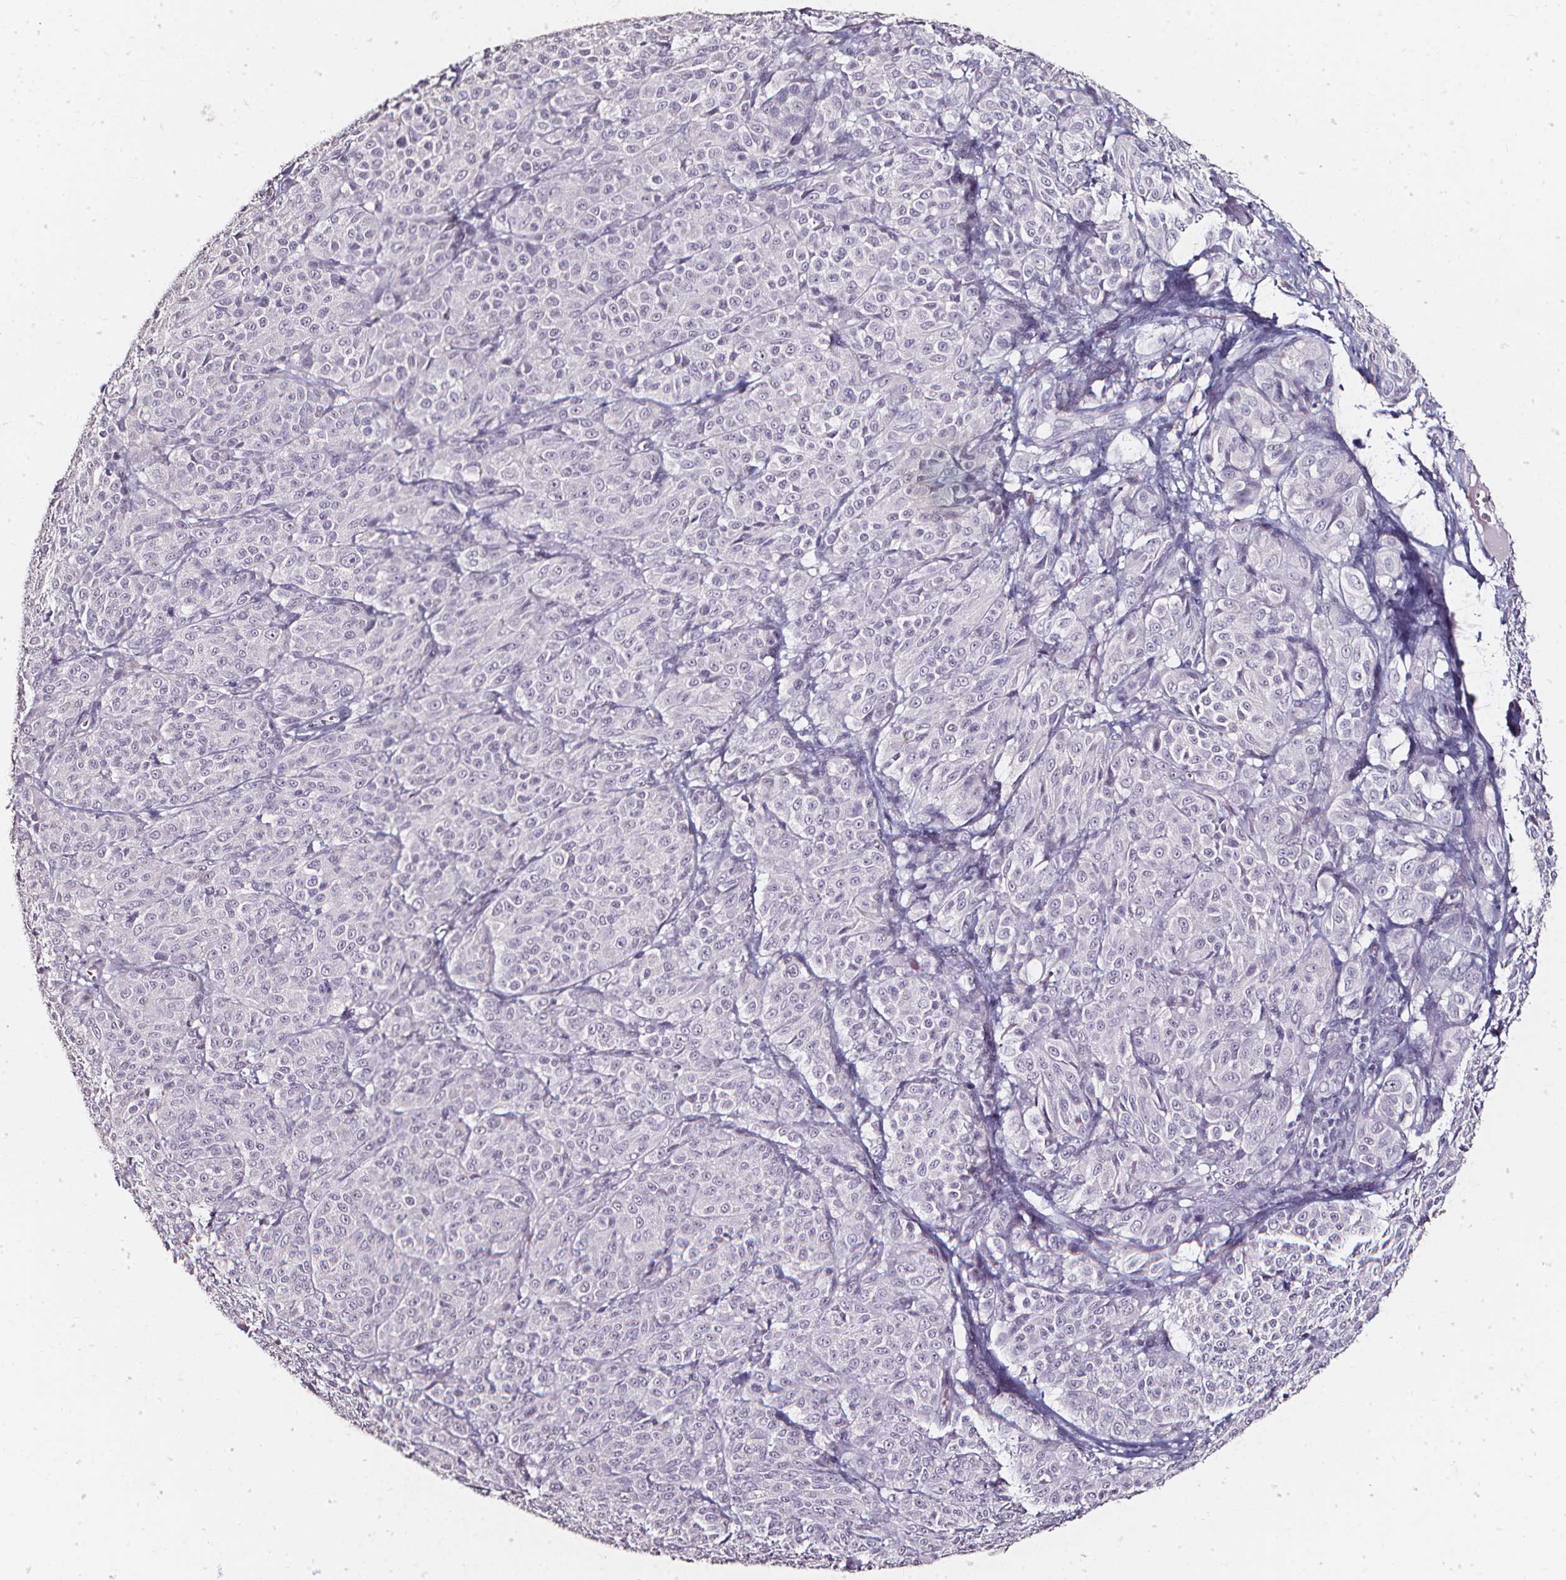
{"staining": {"intensity": "negative", "quantity": "none", "location": "none"}, "tissue": "melanoma", "cell_type": "Tumor cells", "image_type": "cancer", "snomed": [{"axis": "morphology", "description": "Malignant melanoma, NOS"}, {"axis": "topography", "description": "Skin"}], "caption": "Human malignant melanoma stained for a protein using IHC shows no positivity in tumor cells.", "gene": "DEFA5", "patient": {"sex": "male", "age": 89}}